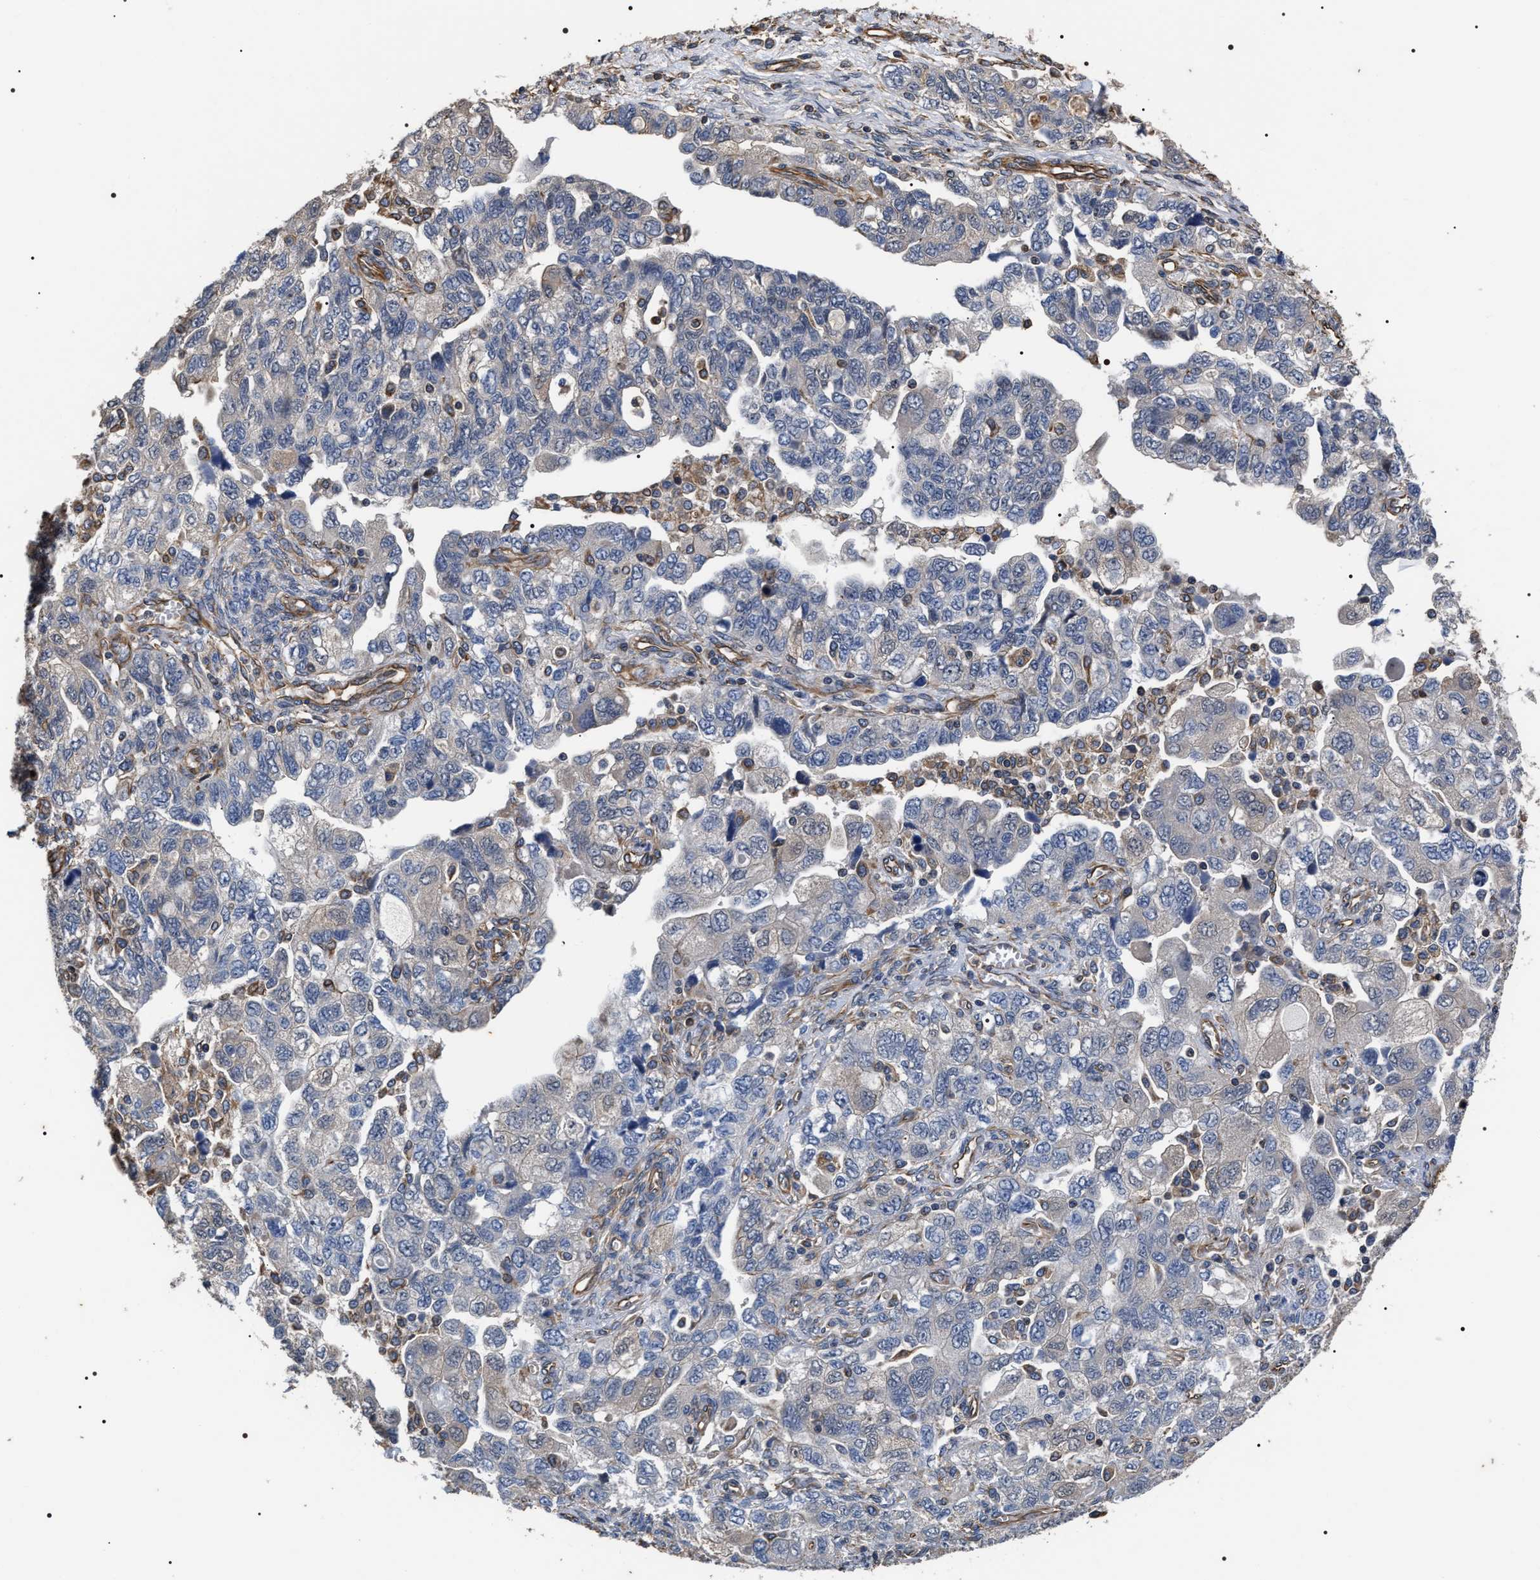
{"staining": {"intensity": "negative", "quantity": "none", "location": "none"}, "tissue": "ovarian cancer", "cell_type": "Tumor cells", "image_type": "cancer", "snomed": [{"axis": "morphology", "description": "Carcinoma, NOS"}, {"axis": "morphology", "description": "Cystadenocarcinoma, serous, NOS"}, {"axis": "topography", "description": "Ovary"}], "caption": "This is a micrograph of immunohistochemistry staining of ovarian cancer, which shows no staining in tumor cells.", "gene": "TSPAN33", "patient": {"sex": "female", "age": 69}}